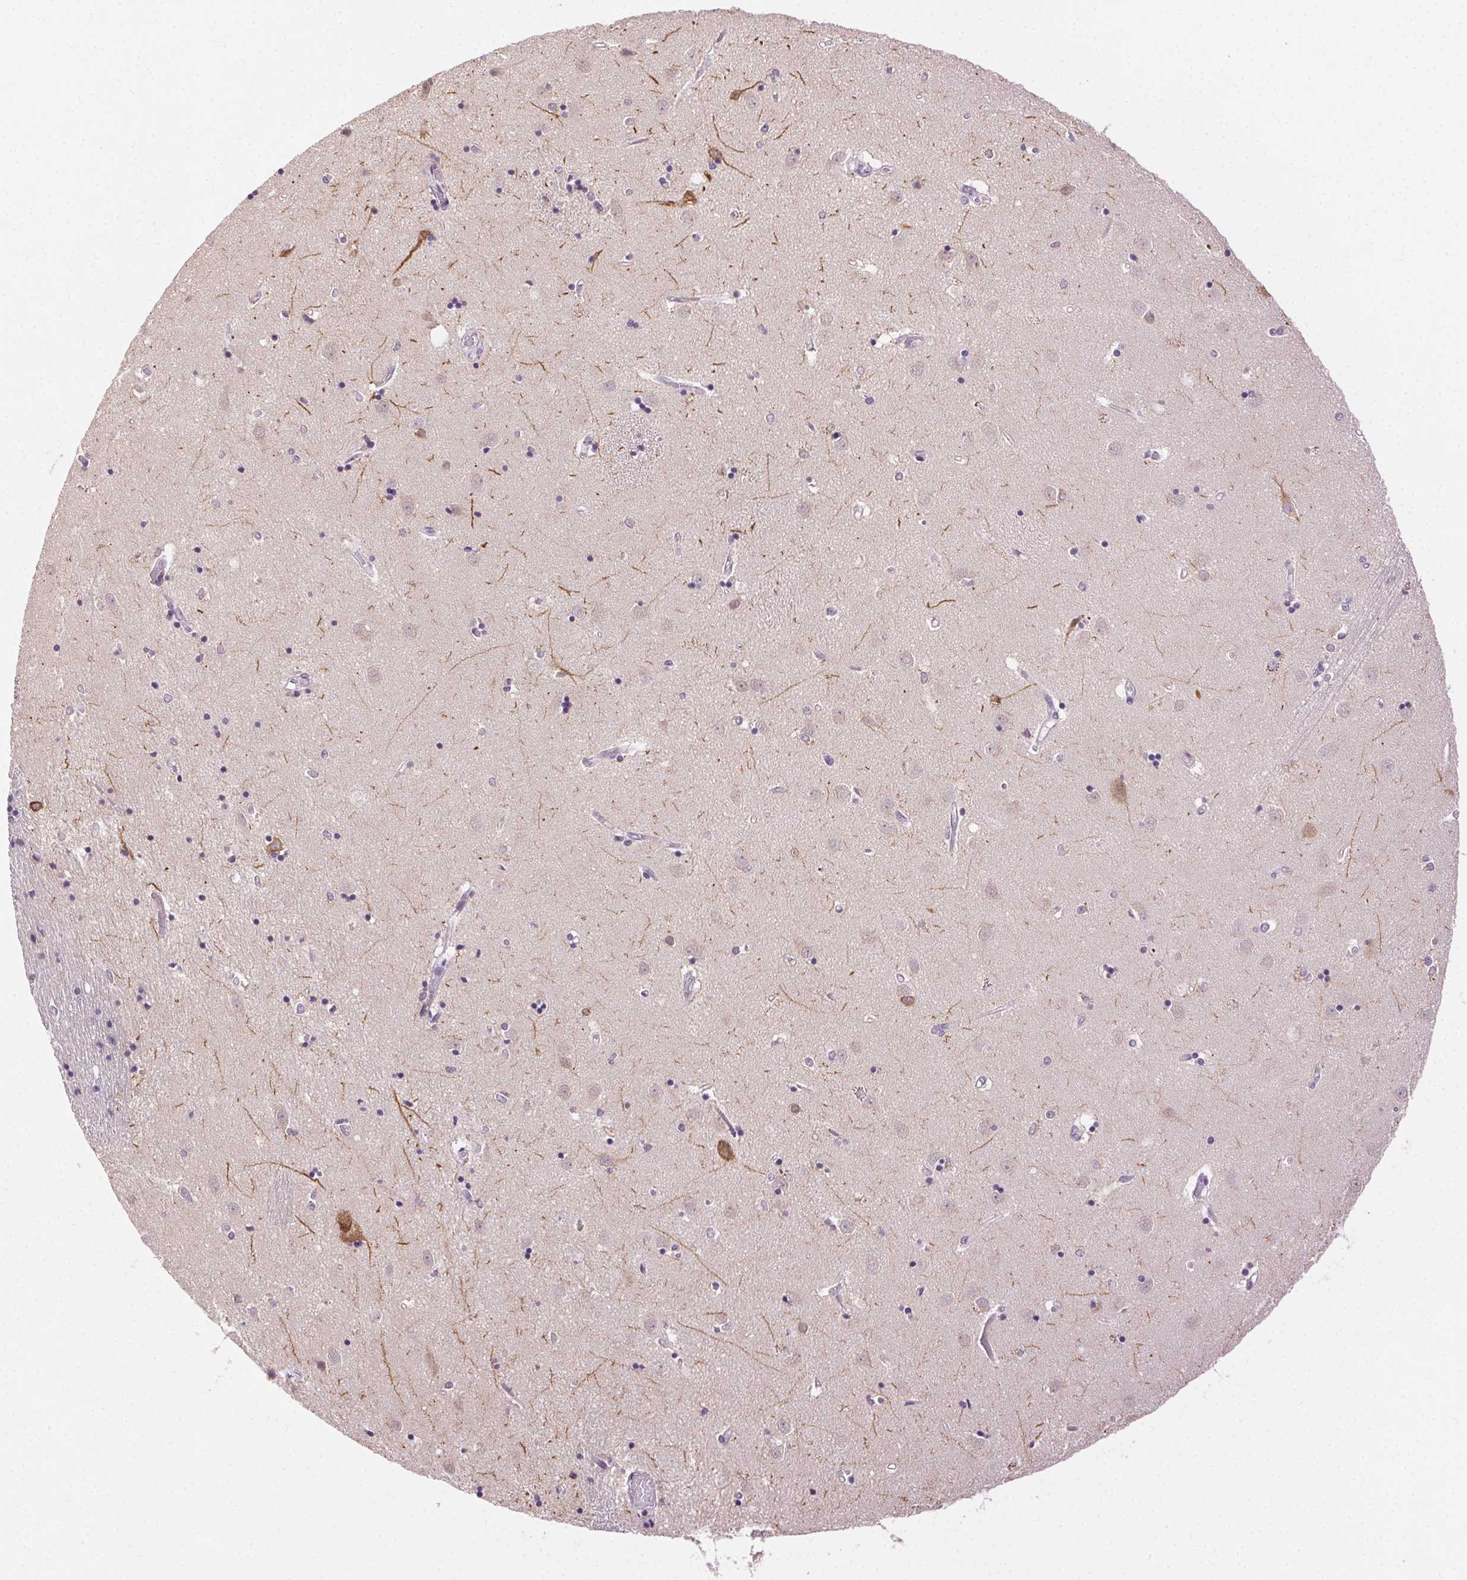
{"staining": {"intensity": "negative", "quantity": "none", "location": "none"}, "tissue": "caudate", "cell_type": "Glial cells", "image_type": "normal", "snomed": [{"axis": "morphology", "description": "Normal tissue, NOS"}, {"axis": "topography", "description": "Lateral ventricle wall"}], "caption": "The photomicrograph shows no significant expression in glial cells of caudate.", "gene": "CLDN10", "patient": {"sex": "male", "age": 54}}